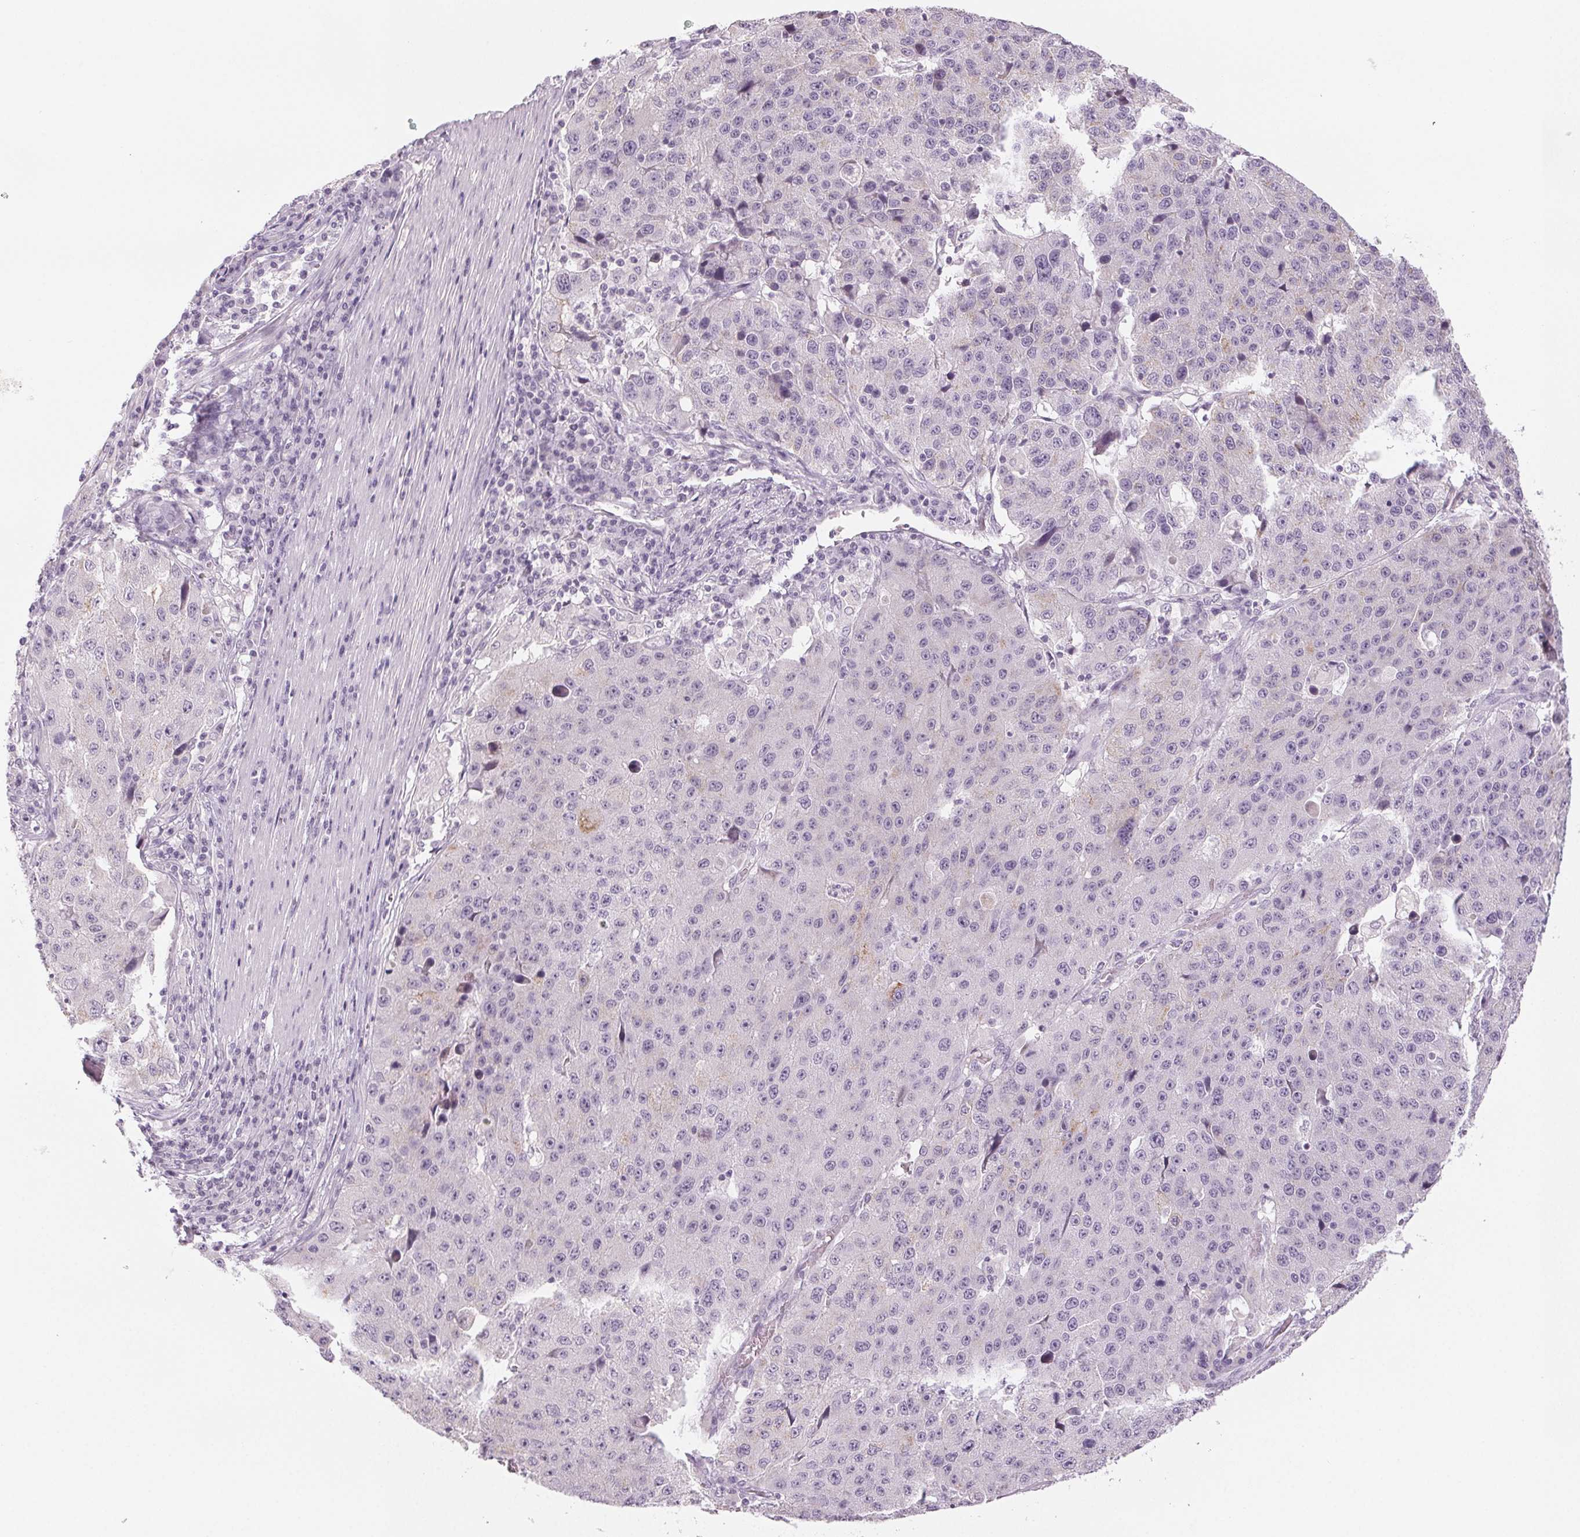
{"staining": {"intensity": "negative", "quantity": "none", "location": "none"}, "tissue": "stomach cancer", "cell_type": "Tumor cells", "image_type": "cancer", "snomed": [{"axis": "morphology", "description": "Adenocarcinoma, NOS"}, {"axis": "topography", "description": "Stomach"}], "caption": "IHC image of neoplastic tissue: human stomach adenocarcinoma stained with DAB exhibits no significant protein positivity in tumor cells. (Stains: DAB IHC with hematoxylin counter stain, Microscopy: brightfield microscopy at high magnification).", "gene": "EHHADH", "patient": {"sex": "male", "age": 71}}